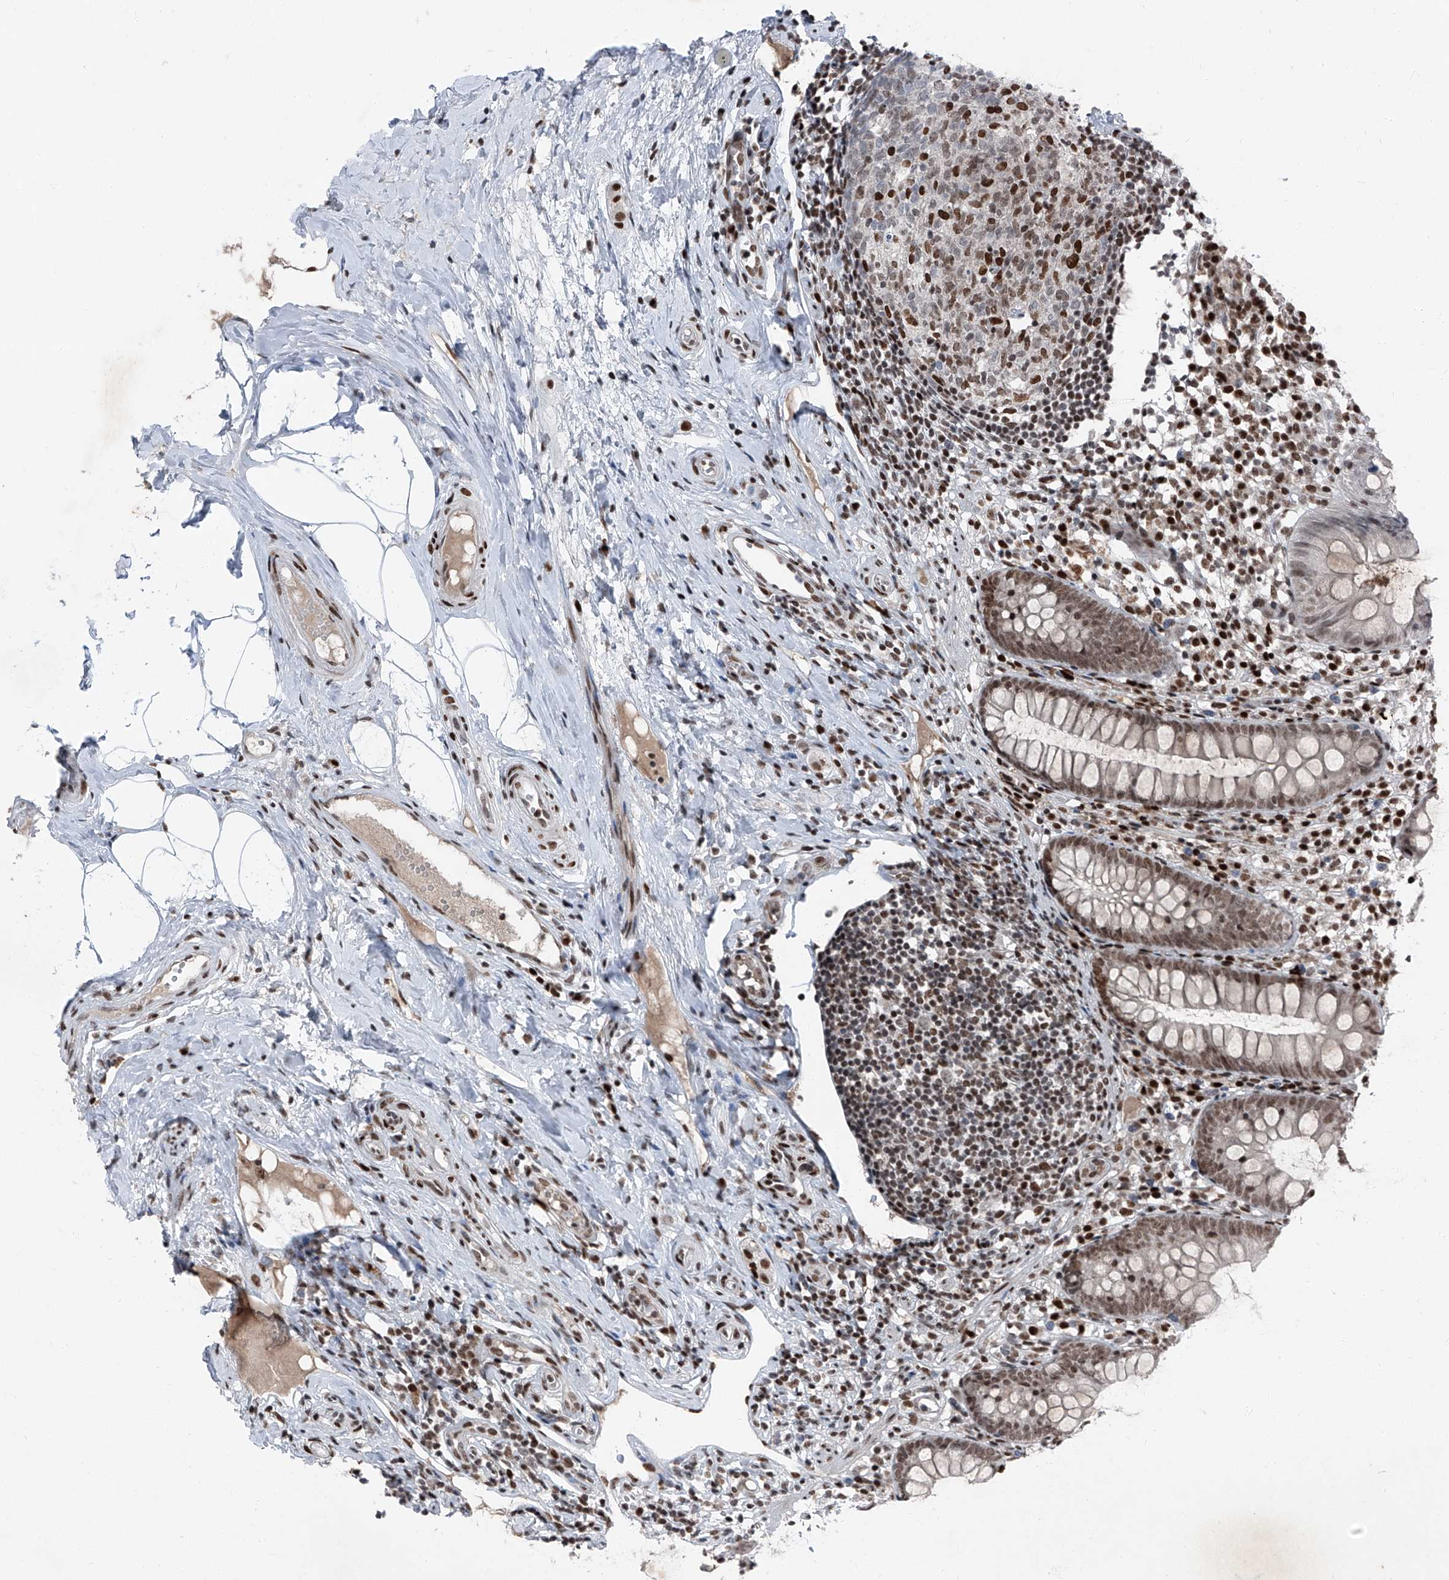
{"staining": {"intensity": "moderate", "quantity": "25%-75%", "location": "nuclear"}, "tissue": "appendix", "cell_type": "Glandular cells", "image_type": "normal", "snomed": [{"axis": "morphology", "description": "Normal tissue, NOS"}, {"axis": "topography", "description": "Appendix"}], "caption": "This photomicrograph reveals immunohistochemistry (IHC) staining of benign appendix, with medium moderate nuclear staining in approximately 25%-75% of glandular cells.", "gene": "BMI1", "patient": {"sex": "female", "age": 20}}